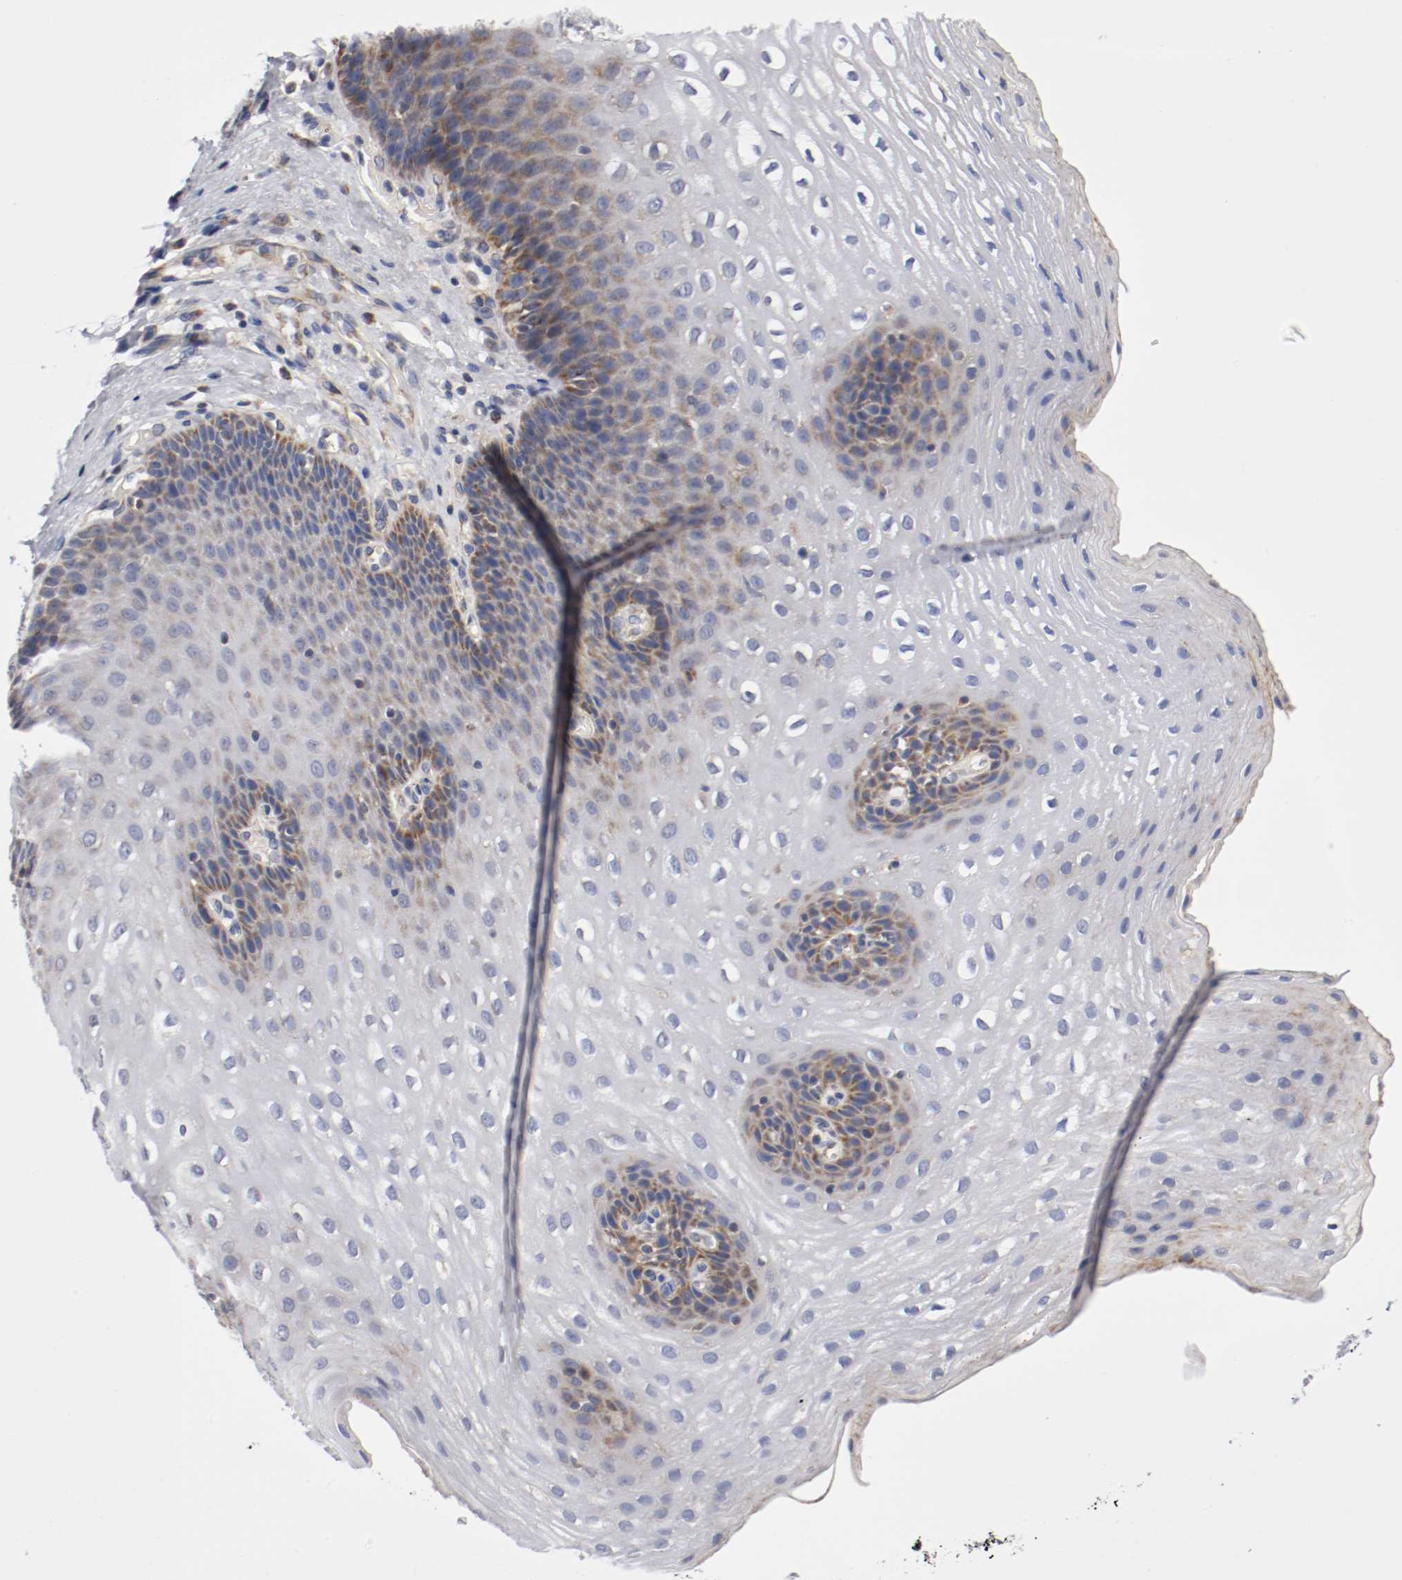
{"staining": {"intensity": "weak", "quantity": "<25%", "location": "cytoplasmic/membranous"}, "tissue": "esophagus", "cell_type": "Squamous epithelial cells", "image_type": "normal", "snomed": [{"axis": "morphology", "description": "Normal tissue, NOS"}, {"axis": "topography", "description": "Esophagus"}], "caption": "DAB immunohistochemical staining of unremarkable esophagus demonstrates no significant expression in squamous epithelial cells.", "gene": "PCSK6", "patient": {"sex": "male", "age": 48}}